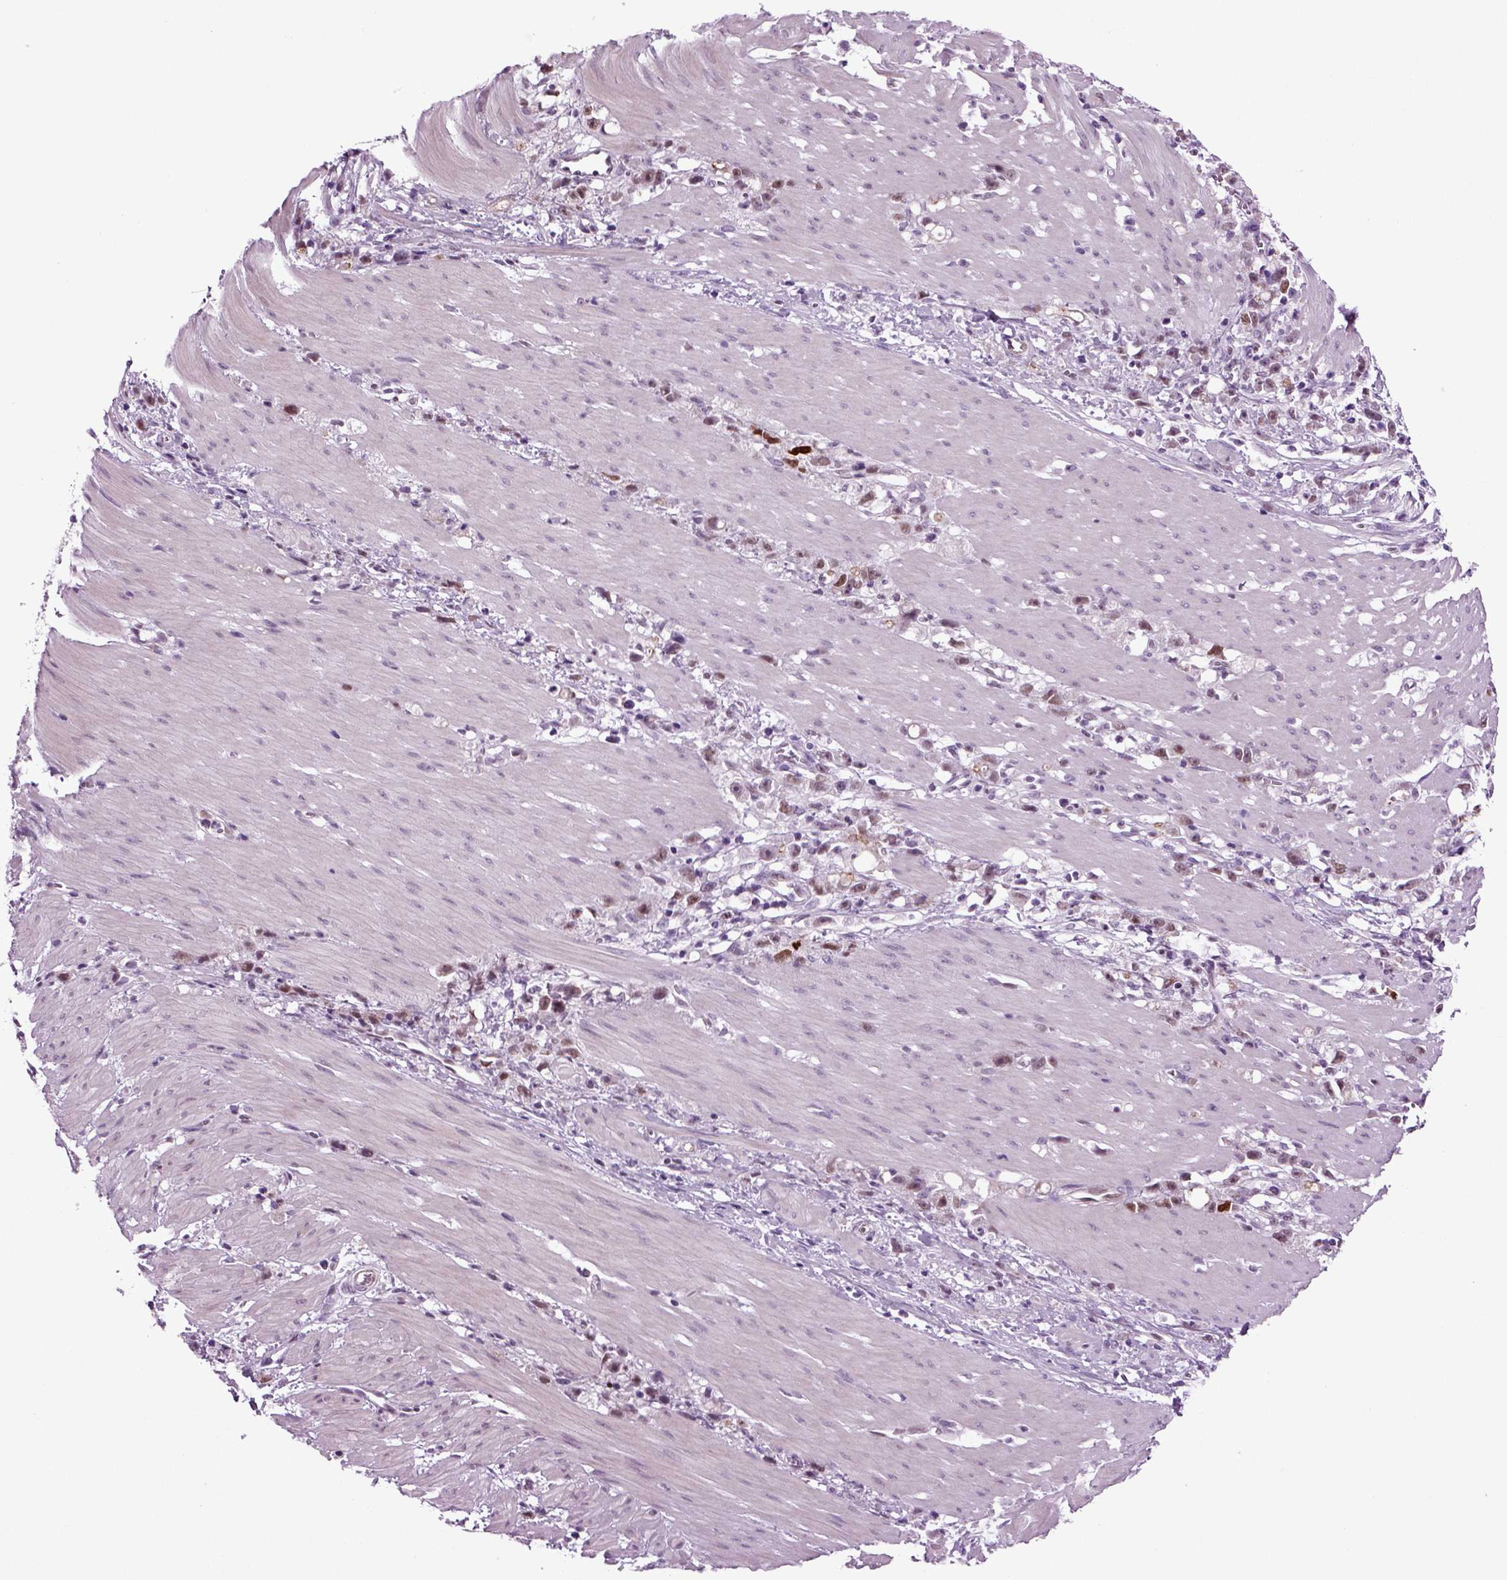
{"staining": {"intensity": "moderate", "quantity": "<25%", "location": "nuclear"}, "tissue": "stomach cancer", "cell_type": "Tumor cells", "image_type": "cancer", "snomed": [{"axis": "morphology", "description": "Adenocarcinoma, NOS"}, {"axis": "topography", "description": "Stomach"}], "caption": "Brown immunohistochemical staining in stomach cancer (adenocarcinoma) shows moderate nuclear positivity in about <25% of tumor cells.", "gene": "RFX3", "patient": {"sex": "female", "age": 59}}